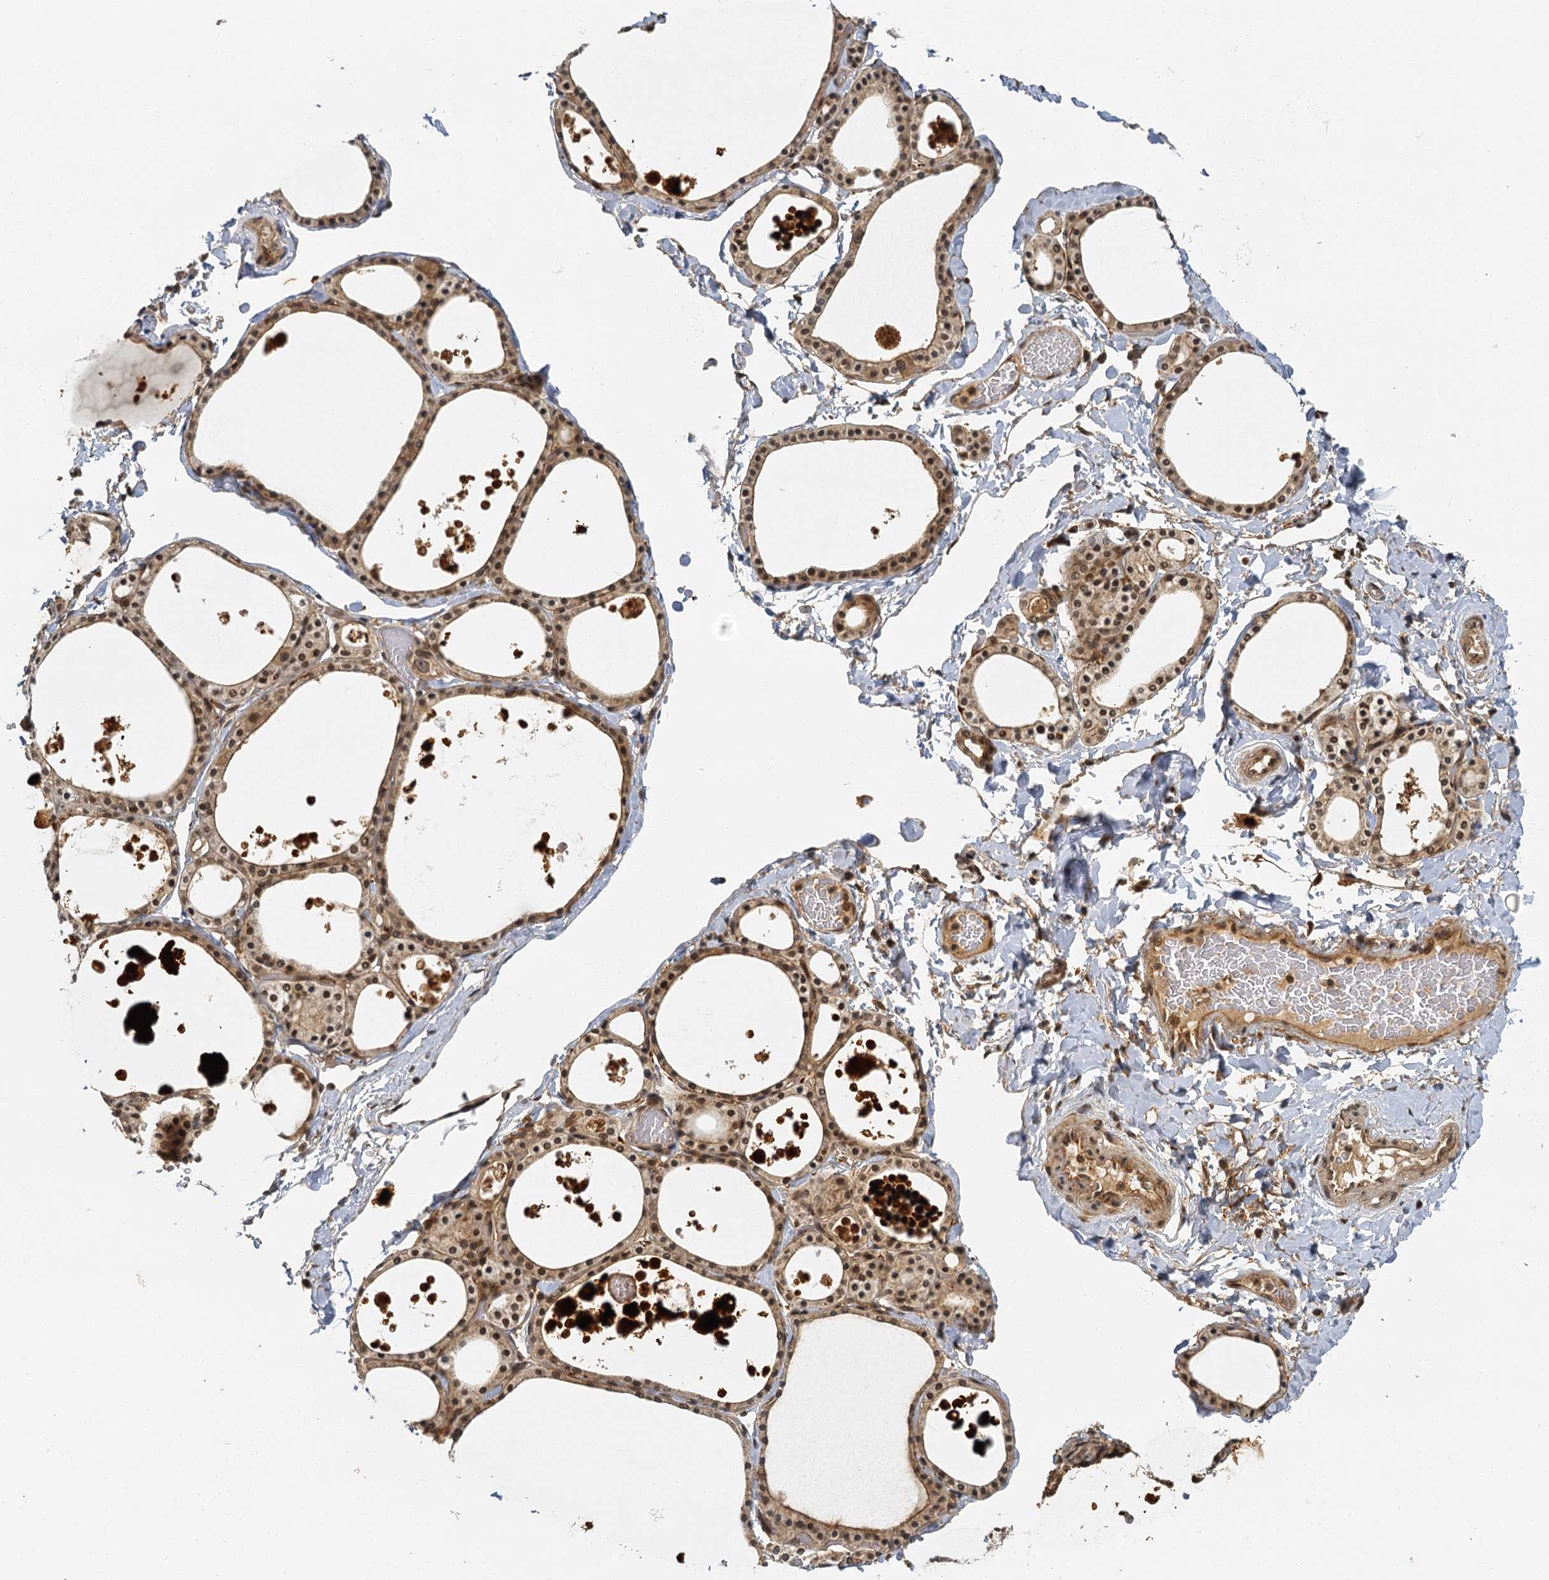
{"staining": {"intensity": "moderate", "quantity": ">75%", "location": "cytoplasmic/membranous,nuclear"}, "tissue": "thyroid gland", "cell_type": "Glandular cells", "image_type": "normal", "snomed": [{"axis": "morphology", "description": "Normal tissue, NOS"}, {"axis": "topography", "description": "Thyroid gland"}], "caption": "Immunohistochemical staining of unremarkable thyroid gland displays >75% levels of moderate cytoplasmic/membranous,nuclear protein expression in about >75% of glandular cells. (DAB (3,3'-diaminobenzidine) = brown stain, brightfield microscopy at high magnification).", "gene": "ZNF549", "patient": {"sex": "male", "age": 56}}